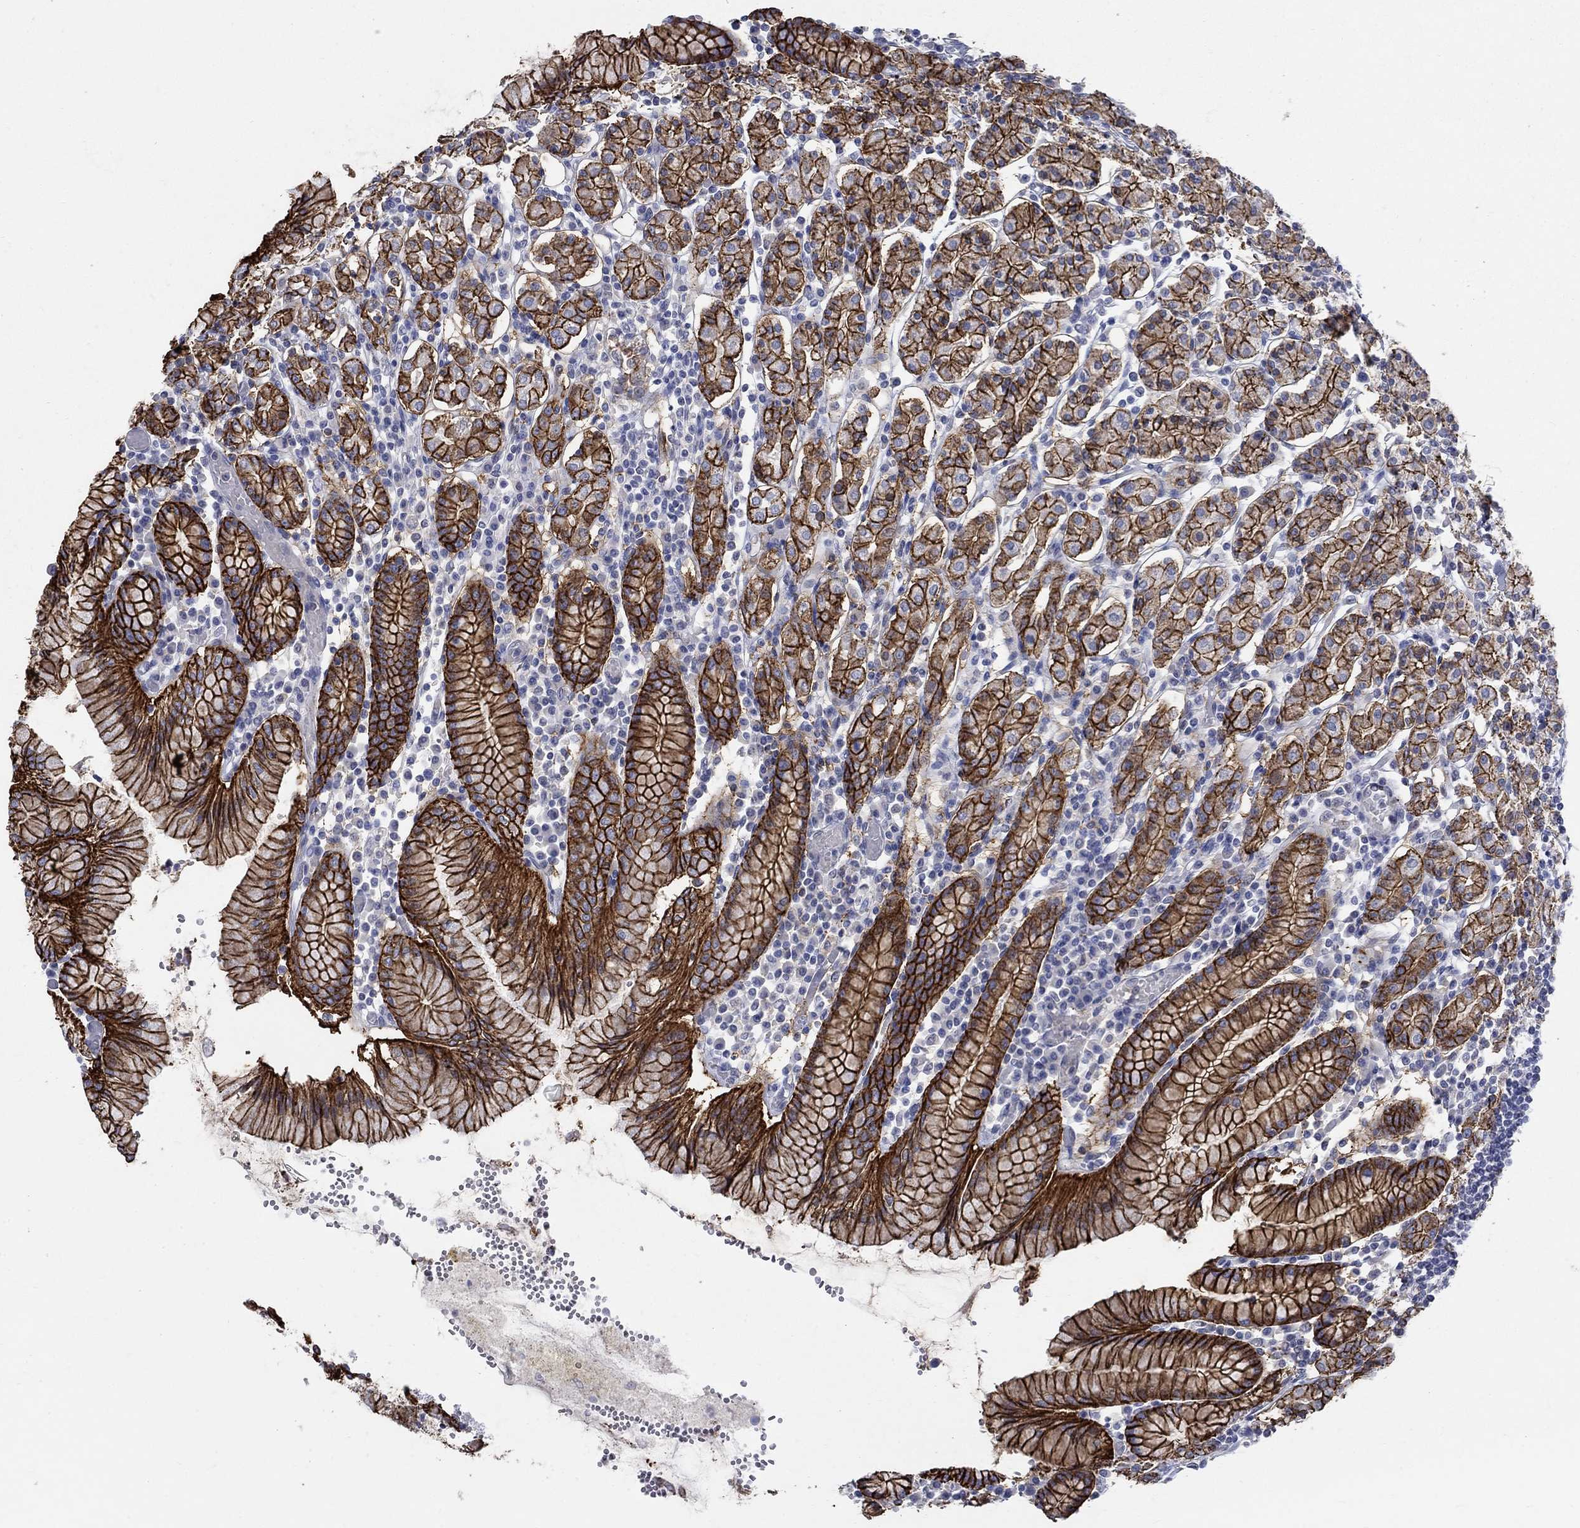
{"staining": {"intensity": "strong", "quantity": ">75%", "location": "cytoplasmic/membranous"}, "tissue": "stomach", "cell_type": "Glandular cells", "image_type": "normal", "snomed": [{"axis": "morphology", "description": "Normal tissue, NOS"}, {"axis": "topography", "description": "Stomach, upper"}, {"axis": "topography", "description": "Stomach"}], "caption": "IHC of unremarkable human stomach shows high levels of strong cytoplasmic/membranous positivity in about >75% of glandular cells.", "gene": "EGFLAM", "patient": {"sex": "male", "age": 62}}